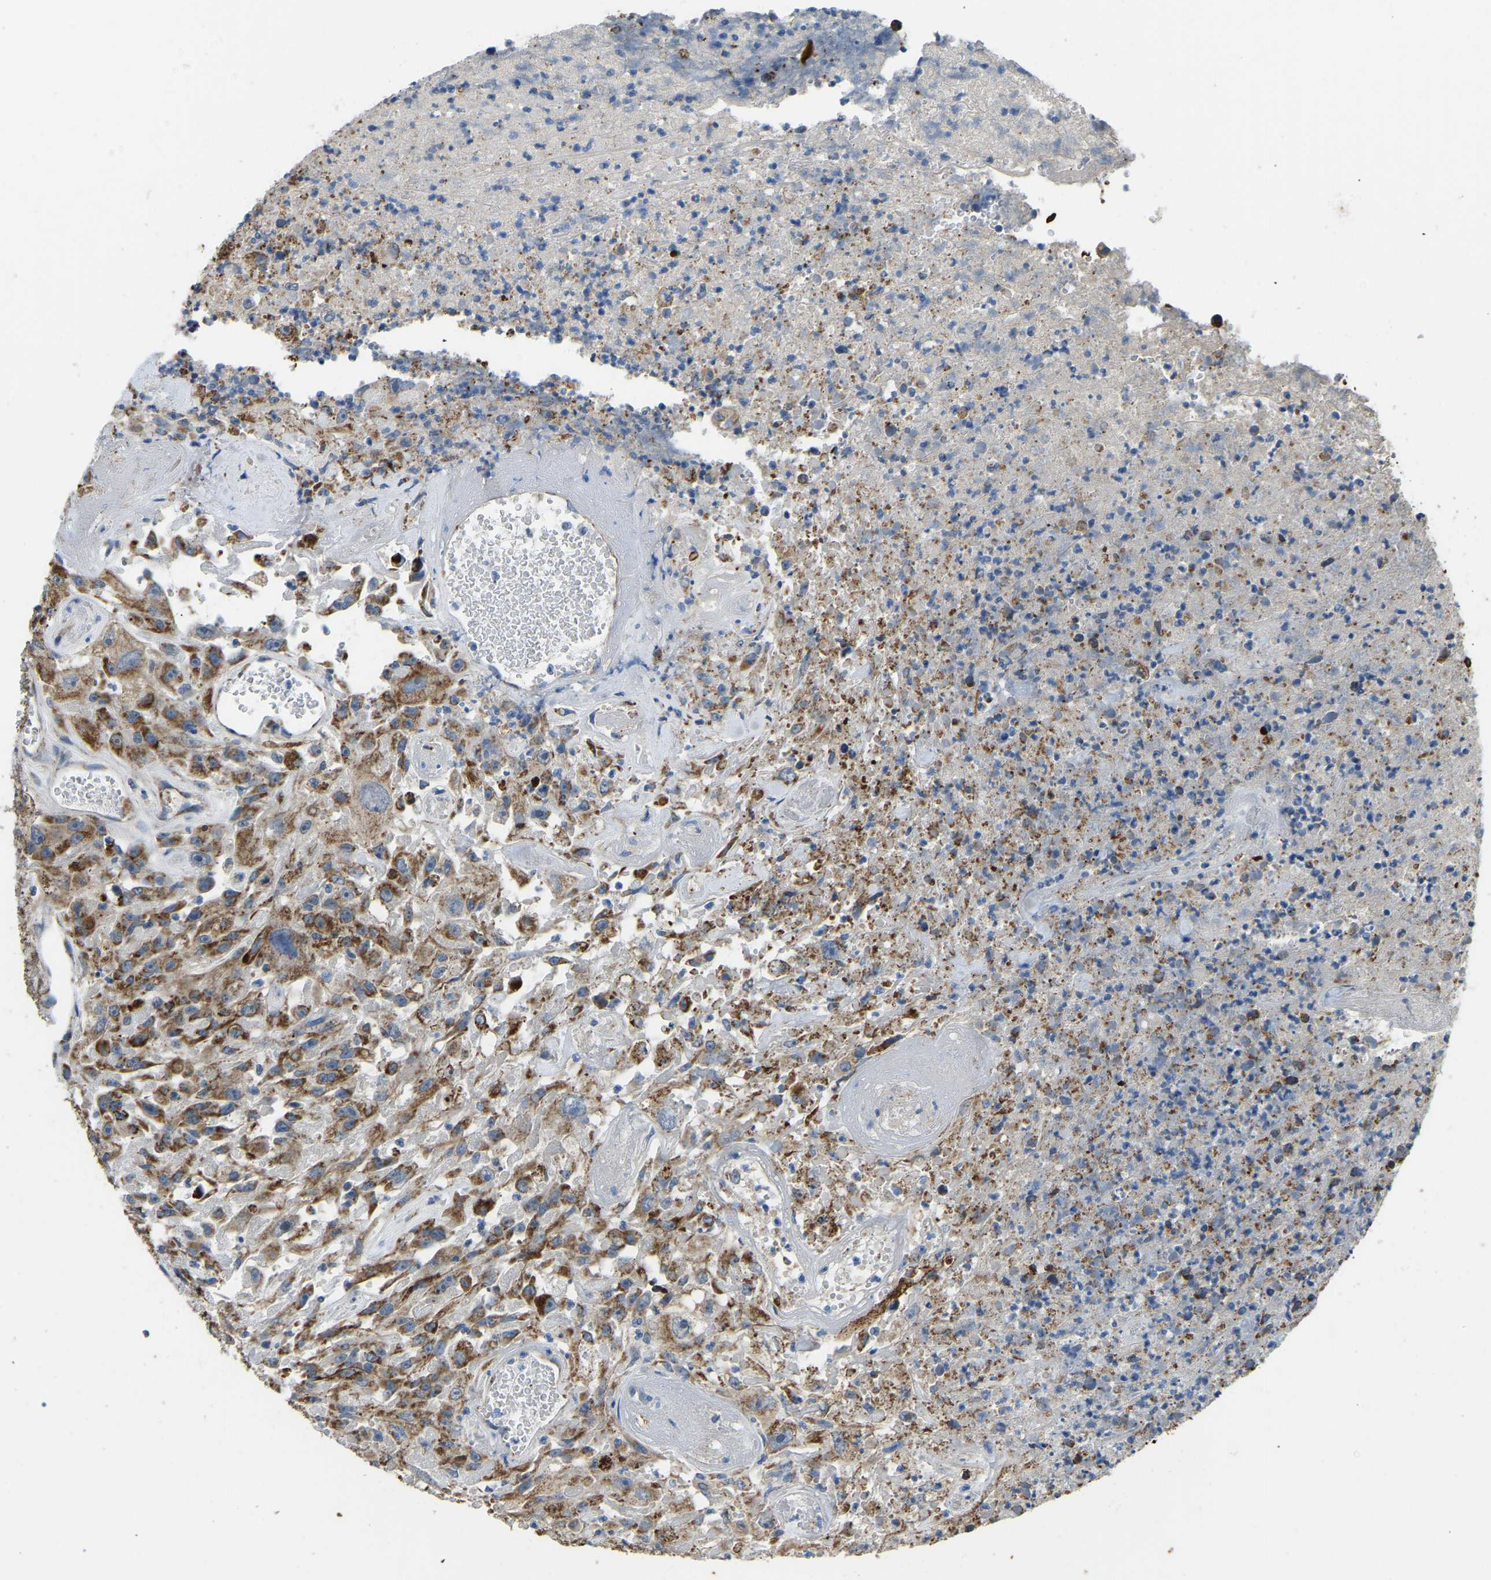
{"staining": {"intensity": "moderate", "quantity": ">75%", "location": "cytoplasmic/membranous"}, "tissue": "urothelial cancer", "cell_type": "Tumor cells", "image_type": "cancer", "snomed": [{"axis": "morphology", "description": "Urothelial carcinoma, High grade"}, {"axis": "topography", "description": "Urinary bladder"}], "caption": "Immunohistochemistry (IHC) image of neoplastic tissue: human urothelial cancer stained using immunohistochemistry (IHC) demonstrates medium levels of moderate protein expression localized specifically in the cytoplasmic/membranous of tumor cells, appearing as a cytoplasmic/membranous brown color.", "gene": "ZNF200", "patient": {"sex": "male", "age": 46}}